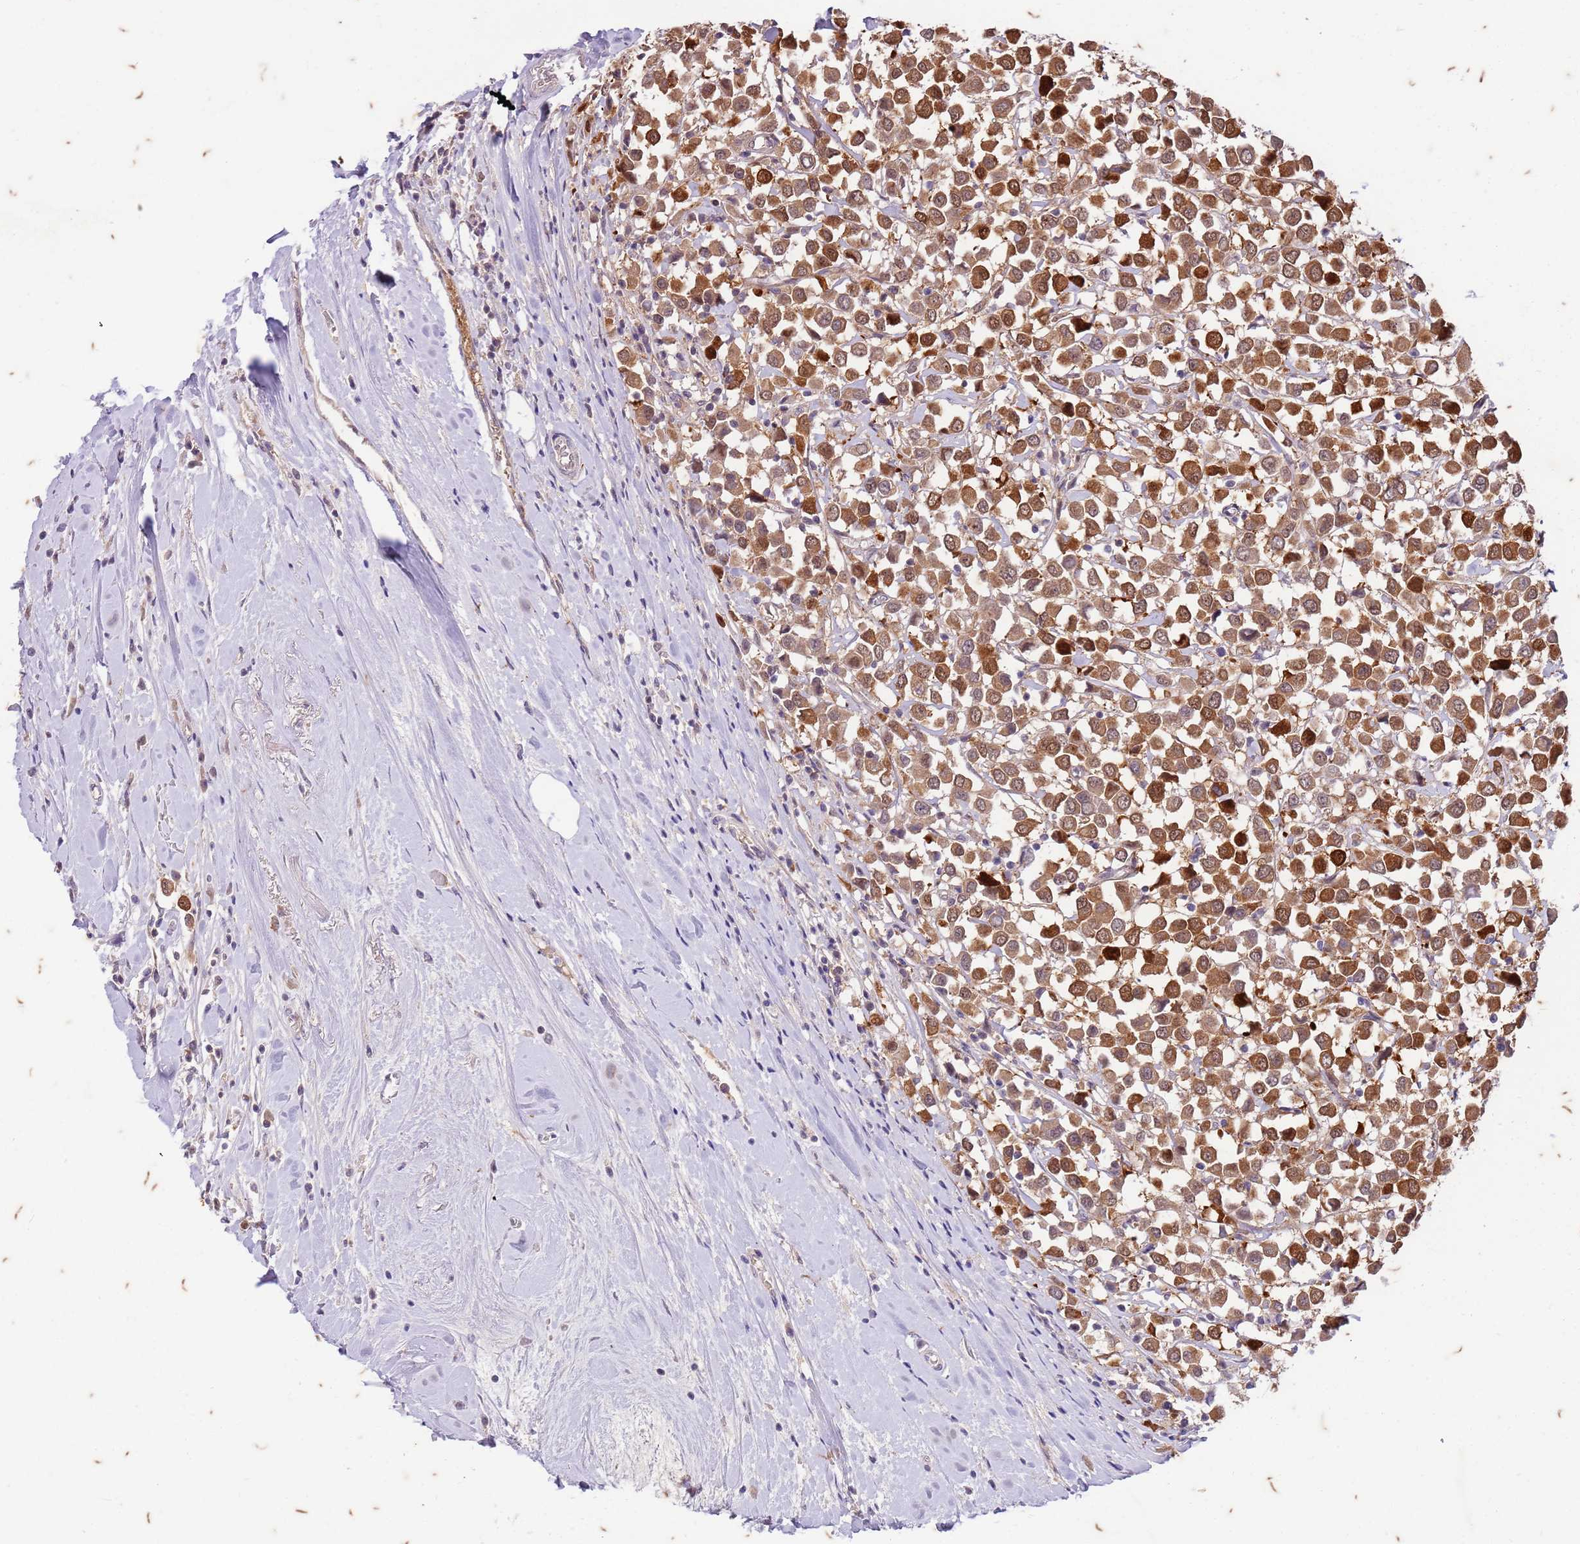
{"staining": {"intensity": "moderate", "quantity": ">75%", "location": "cytoplasmic/membranous,nuclear"}, "tissue": "breast cancer", "cell_type": "Tumor cells", "image_type": "cancer", "snomed": [{"axis": "morphology", "description": "Duct carcinoma"}, {"axis": "topography", "description": "Breast"}], "caption": "A histopathology image of human breast cancer (infiltrating ductal carcinoma) stained for a protein exhibits moderate cytoplasmic/membranous and nuclear brown staining in tumor cells.", "gene": "RAPGEF3", "patient": {"sex": "female", "age": 61}}